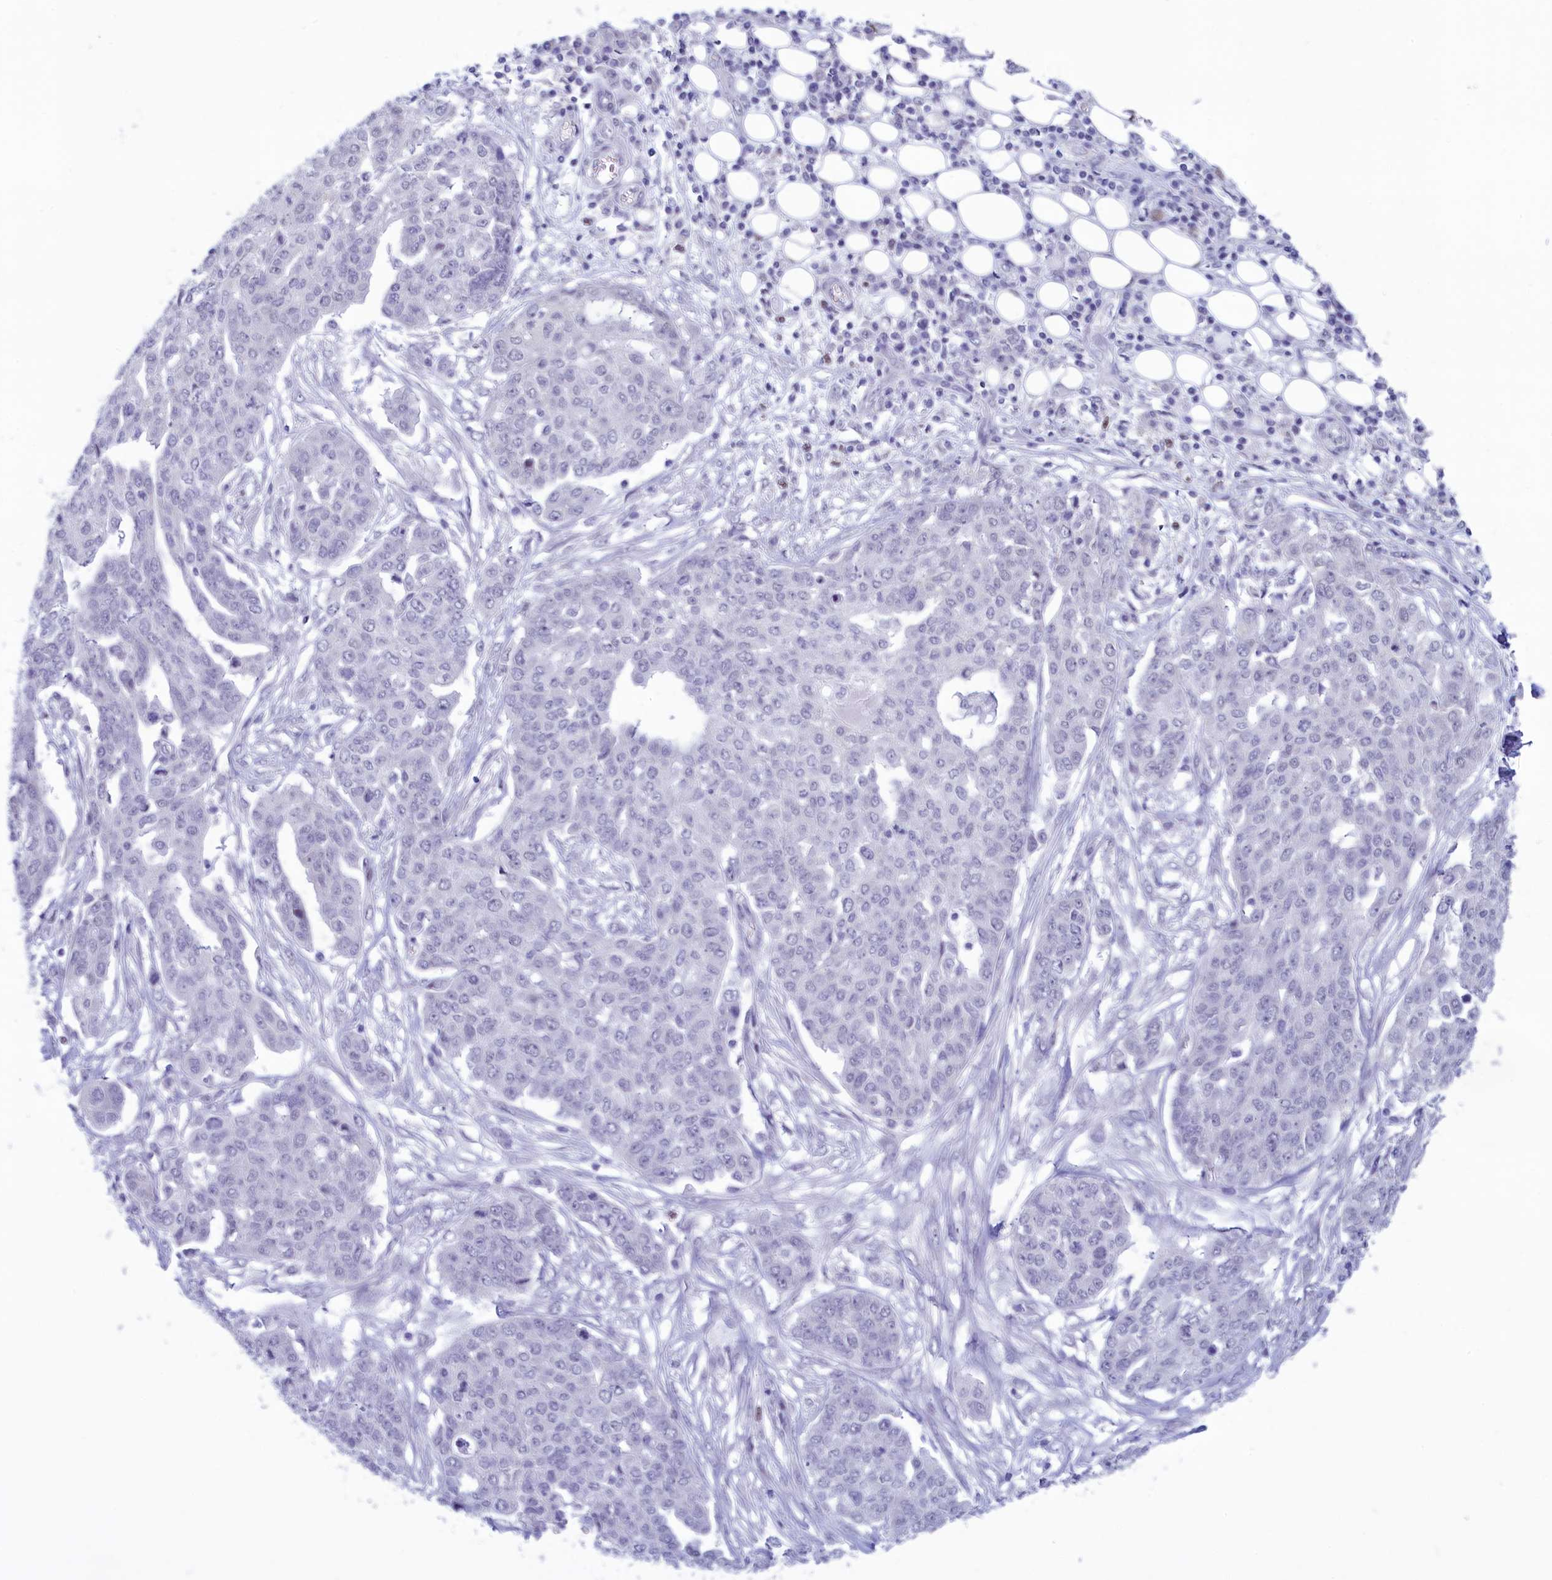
{"staining": {"intensity": "negative", "quantity": "none", "location": "none"}, "tissue": "ovarian cancer", "cell_type": "Tumor cells", "image_type": "cancer", "snomed": [{"axis": "morphology", "description": "Cystadenocarcinoma, serous, NOS"}, {"axis": "topography", "description": "Soft tissue"}, {"axis": "topography", "description": "Ovary"}], "caption": "There is no significant staining in tumor cells of serous cystadenocarcinoma (ovarian).", "gene": "ELOA2", "patient": {"sex": "female", "age": 57}}